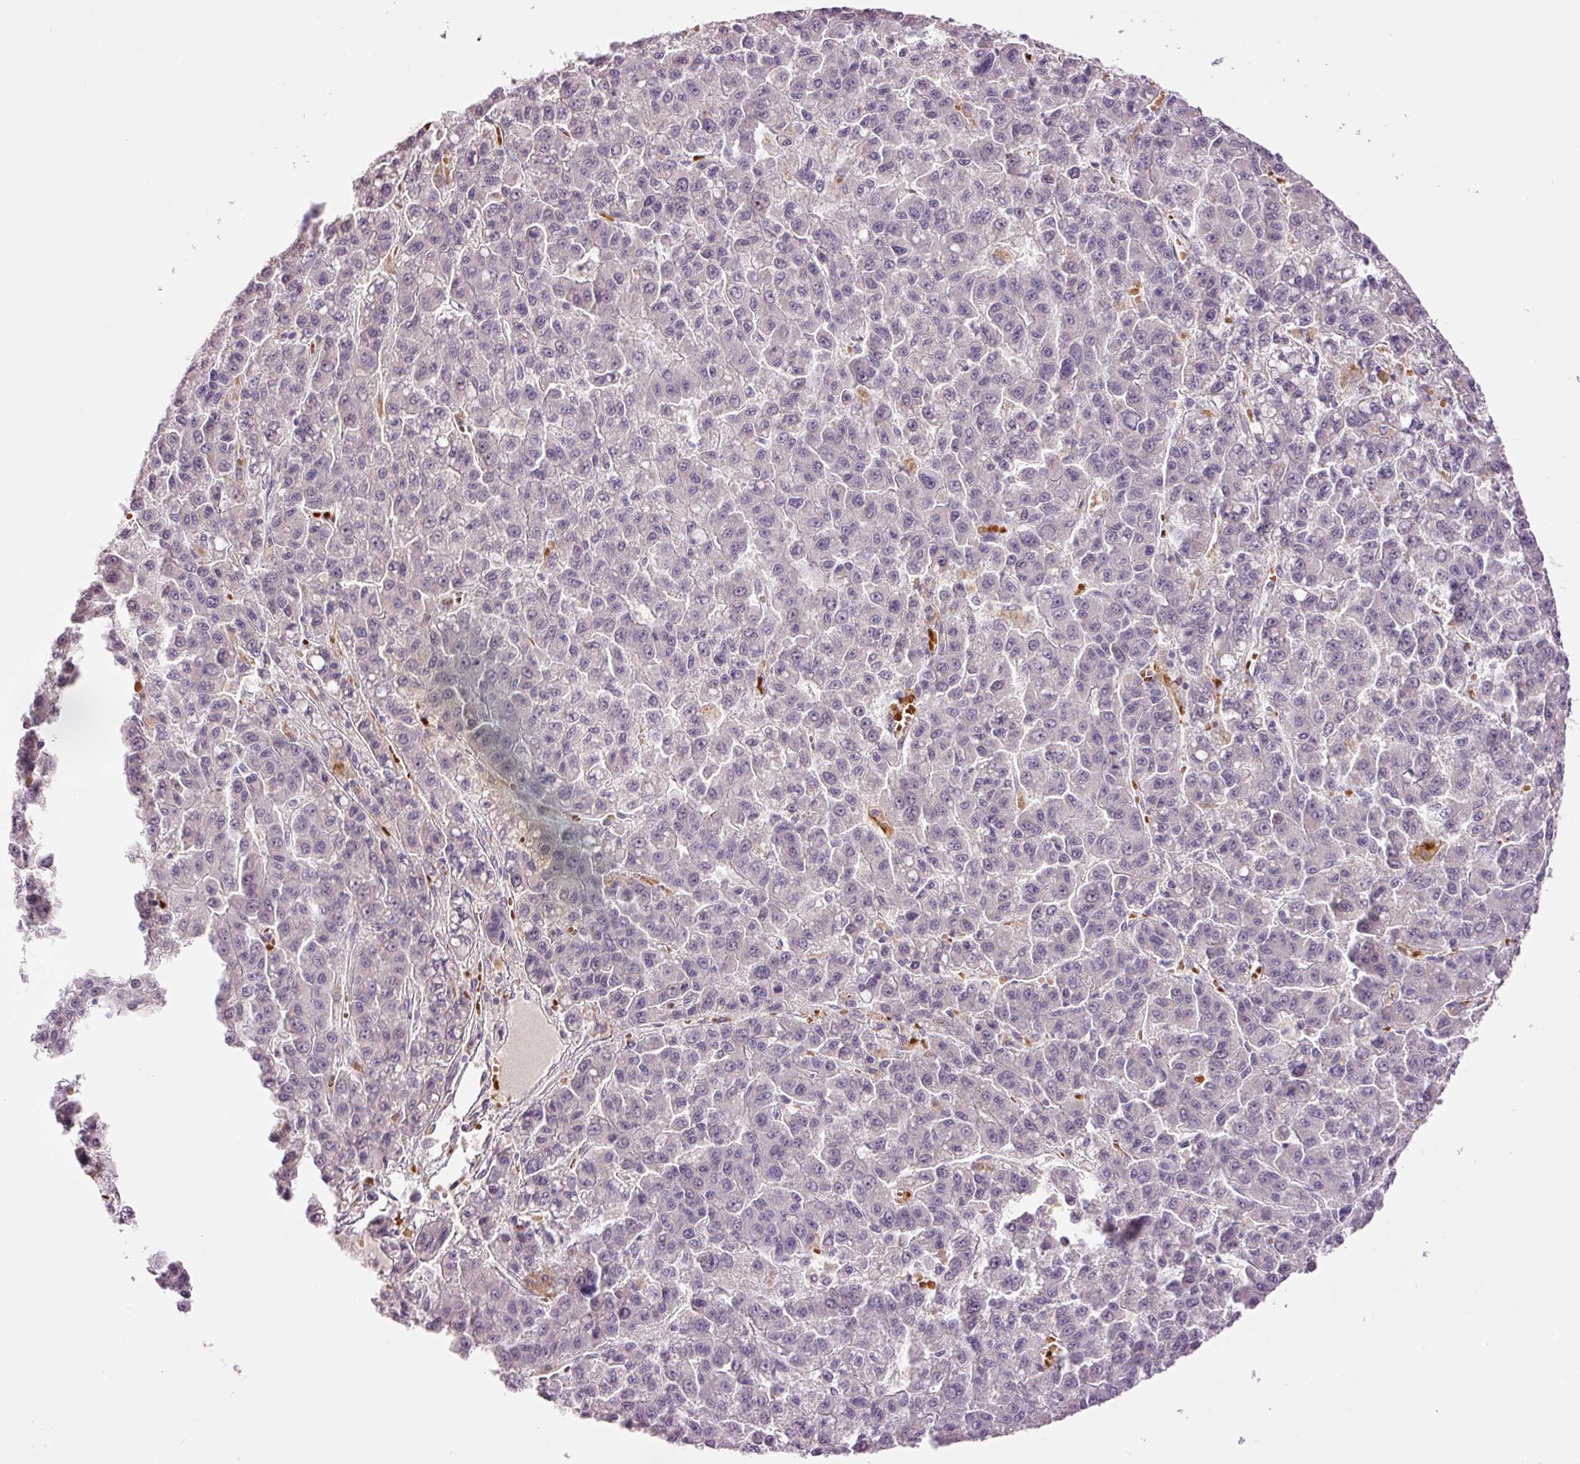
{"staining": {"intensity": "negative", "quantity": "none", "location": "none"}, "tissue": "liver cancer", "cell_type": "Tumor cells", "image_type": "cancer", "snomed": [{"axis": "morphology", "description": "Carcinoma, Hepatocellular, NOS"}, {"axis": "topography", "description": "Liver"}], "caption": "Tumor cells show no significant protein positivity in hepatocellular carcinoma (liver).", "gene": "LY6G6D", "patient": {"sex": "male", "age": 70}}